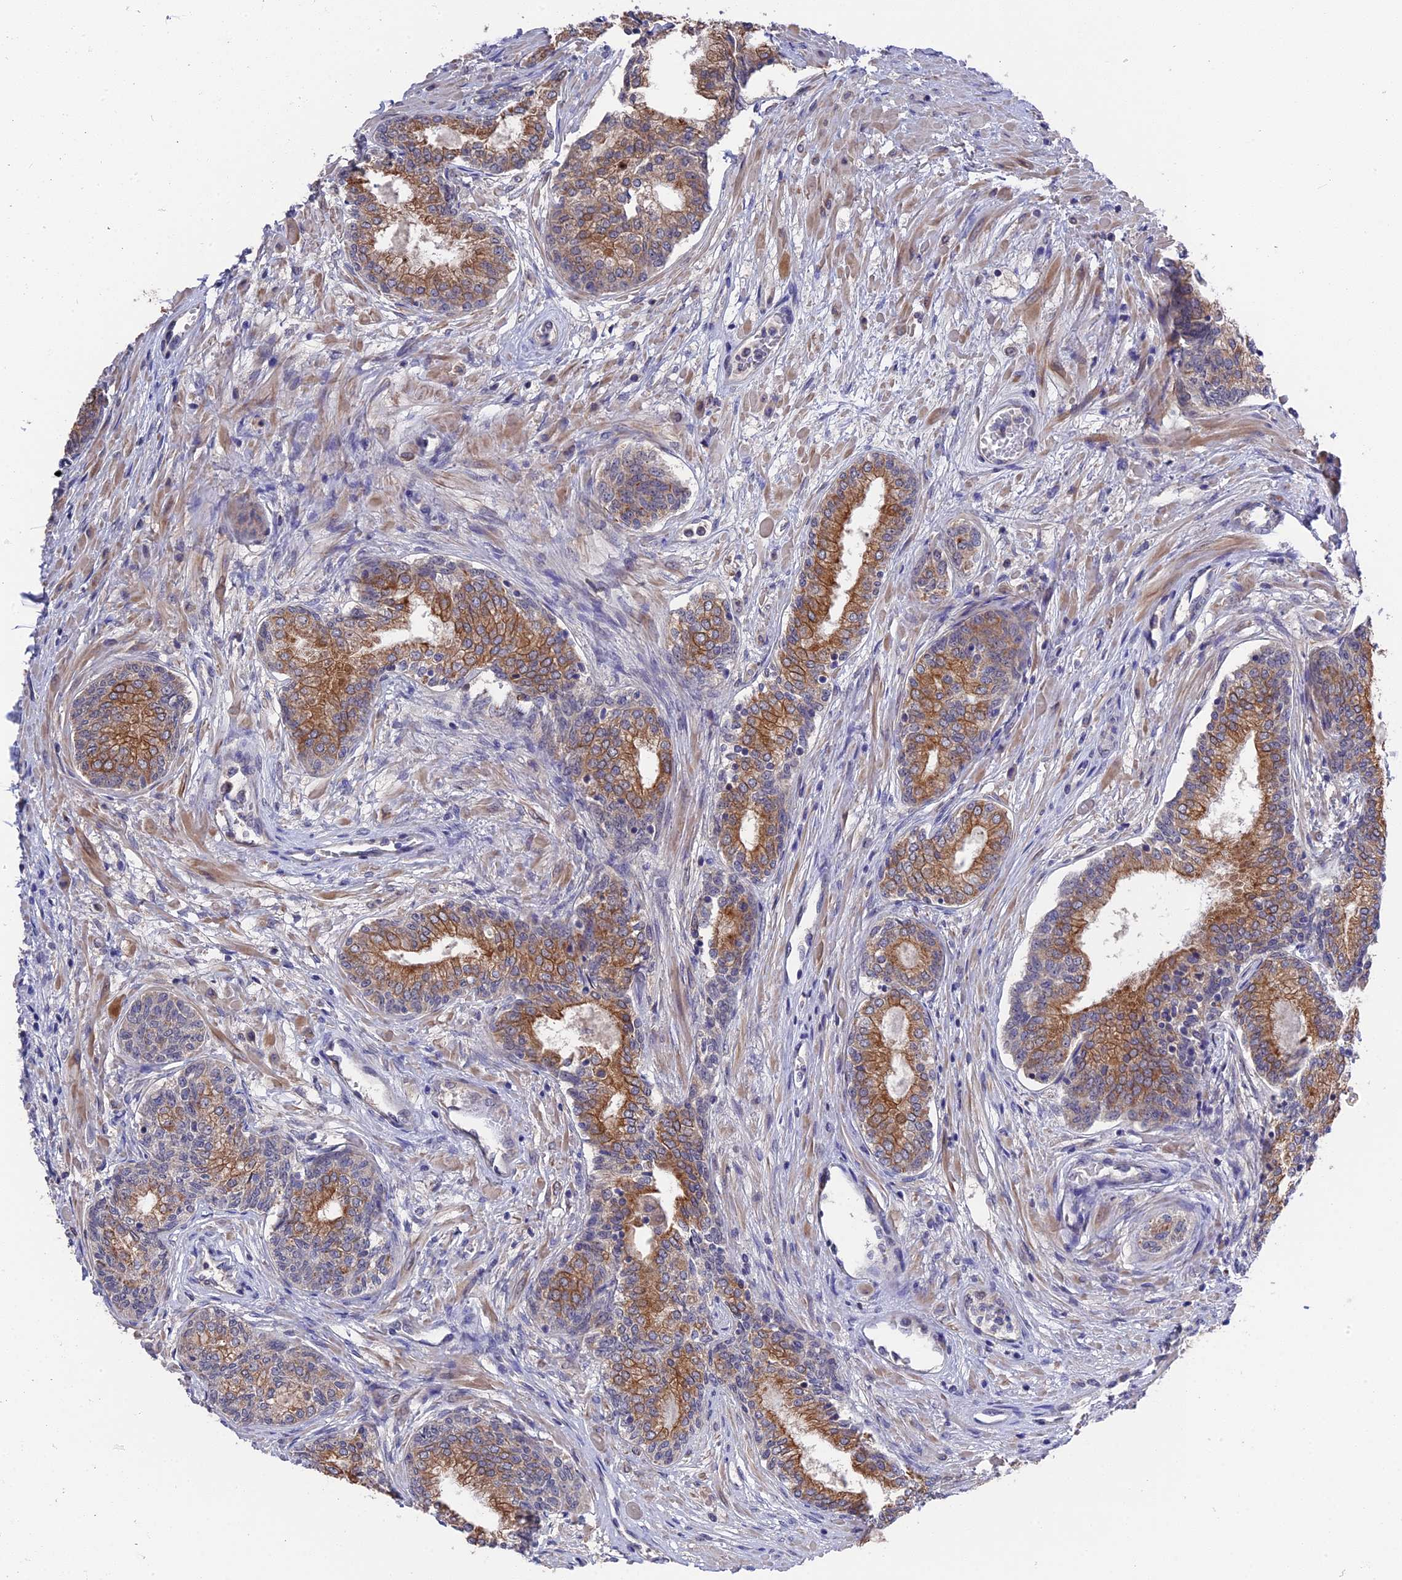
{"staining": {"intensity": "moderate", "quantity": ">75%", "location": "cytoplasmic/membranous"}, "tissue": "prostate cancer", "cell_type": "Tumor cells", "image_type": "cancer", "snomed": [{"axis": "morphology", "description": "Adenocarcinoma, High grade"}, {"axis": "topography", "description": "Prostate"}], "caption": "Immunohistochemistry (IHC) image of human prostate adenocarcinoma (high-grade) stained for a protein (brown), which shows medium levels of moderate cytoplasmic/membranous expression in approximately >75% of tumor cells.", "gene": "ZCCHC2", "patient": {"sex": "male", "age": 67}}